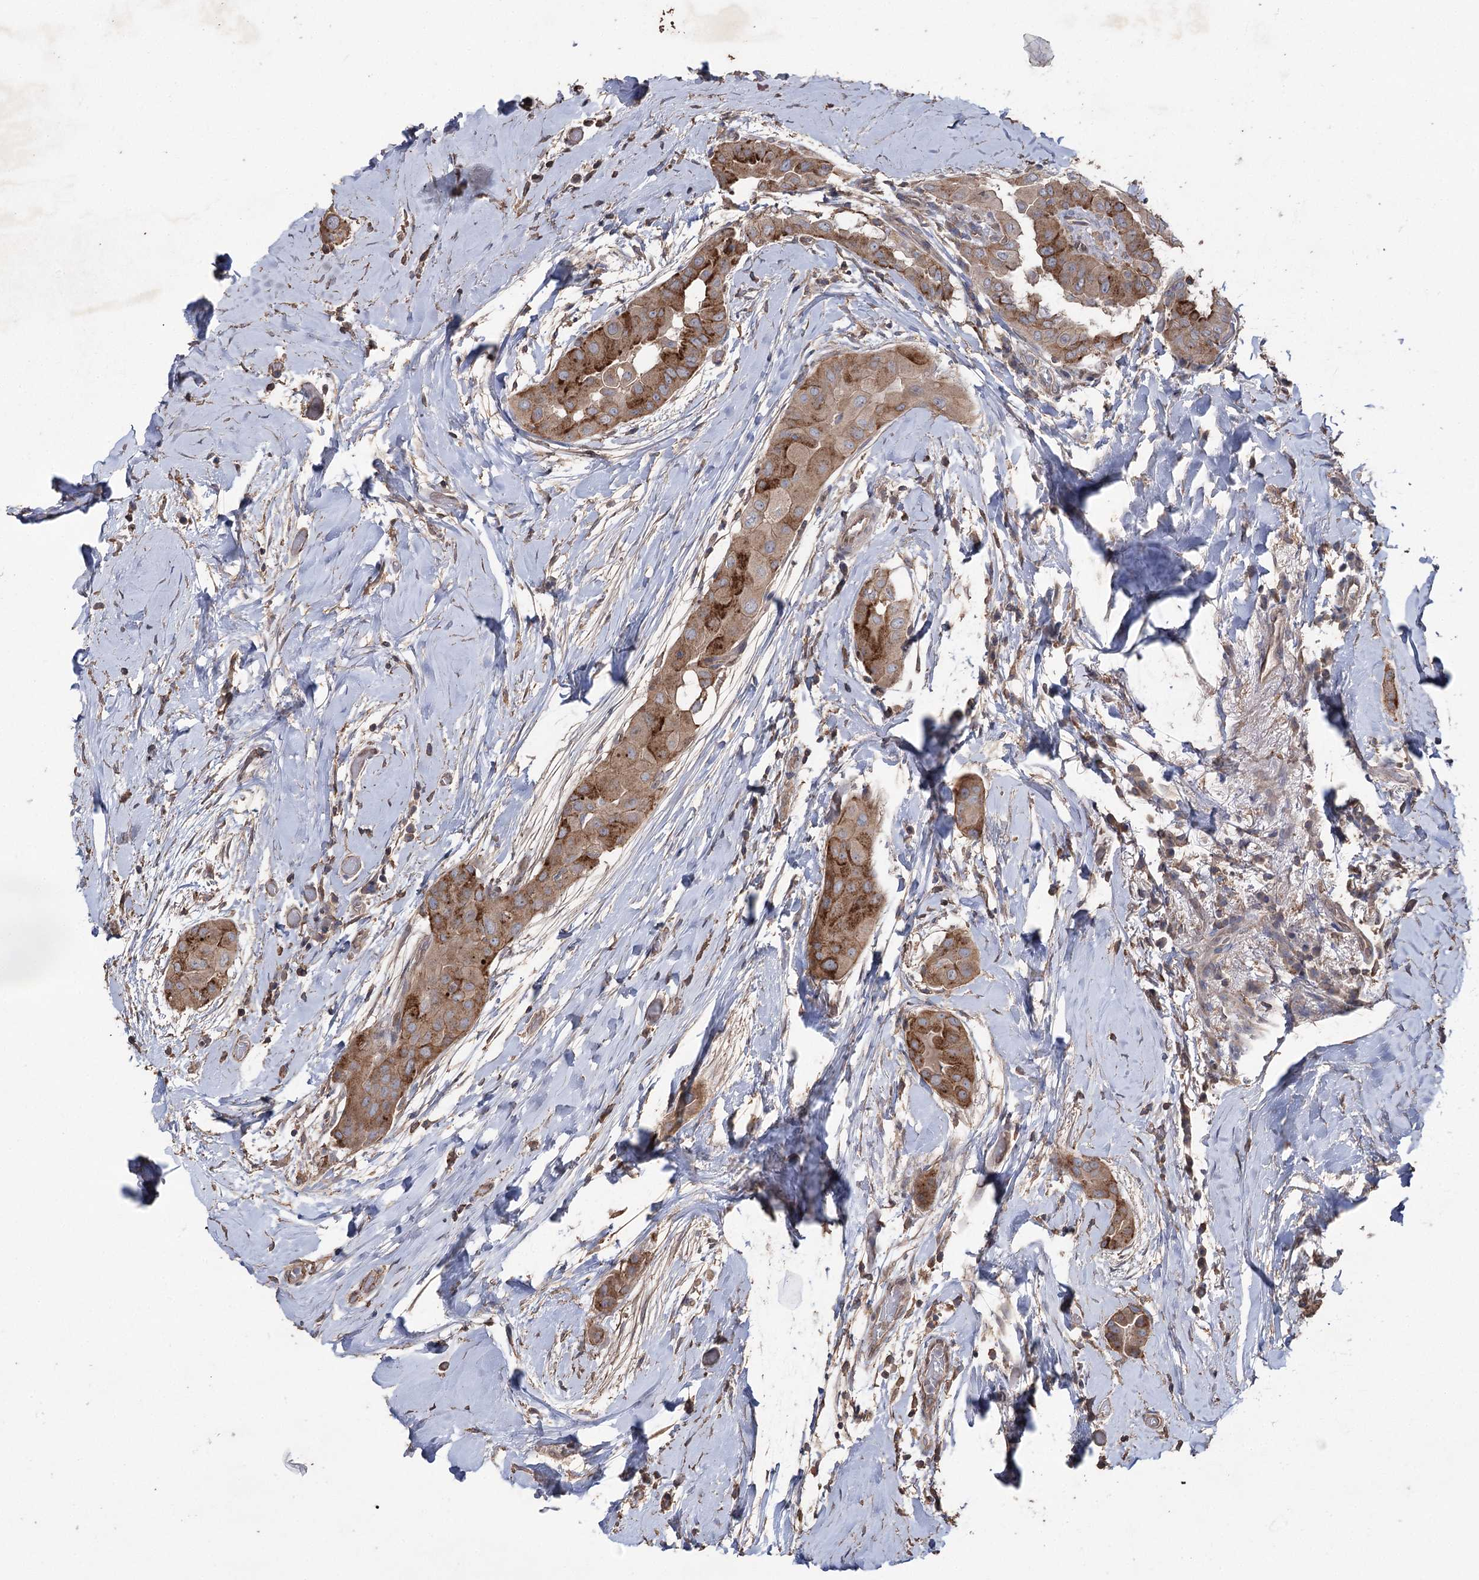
{"staining": {"intensity": "moderate", "quantity": ">75%", "location": "cytoplasmic/membranous"}, "tissue": "thyroid cancer", "cell_type": "Tumor cells", "image_type": "cancer", "snomed": [{"axis": "morphology", "description": "Papillary adenocarcinoma, NOS"}, {"axis": "topography", "description": "Thyroid gland"}], "caption": "Protein analysis of thyroid cancer (papillary adenocarcinoma) tissue exhibits moderate cytoplasmic/membranous expression in approximately >75% of tumor cells. The protein of interest is stained brown, and the nuclei are stained in blue (DAB (3,3'-diaminobenzidine) IHC with brightfield microscopy, high magnification).", "gene": "FAM13B", "patient": {"sex": "male", "age": 33}}